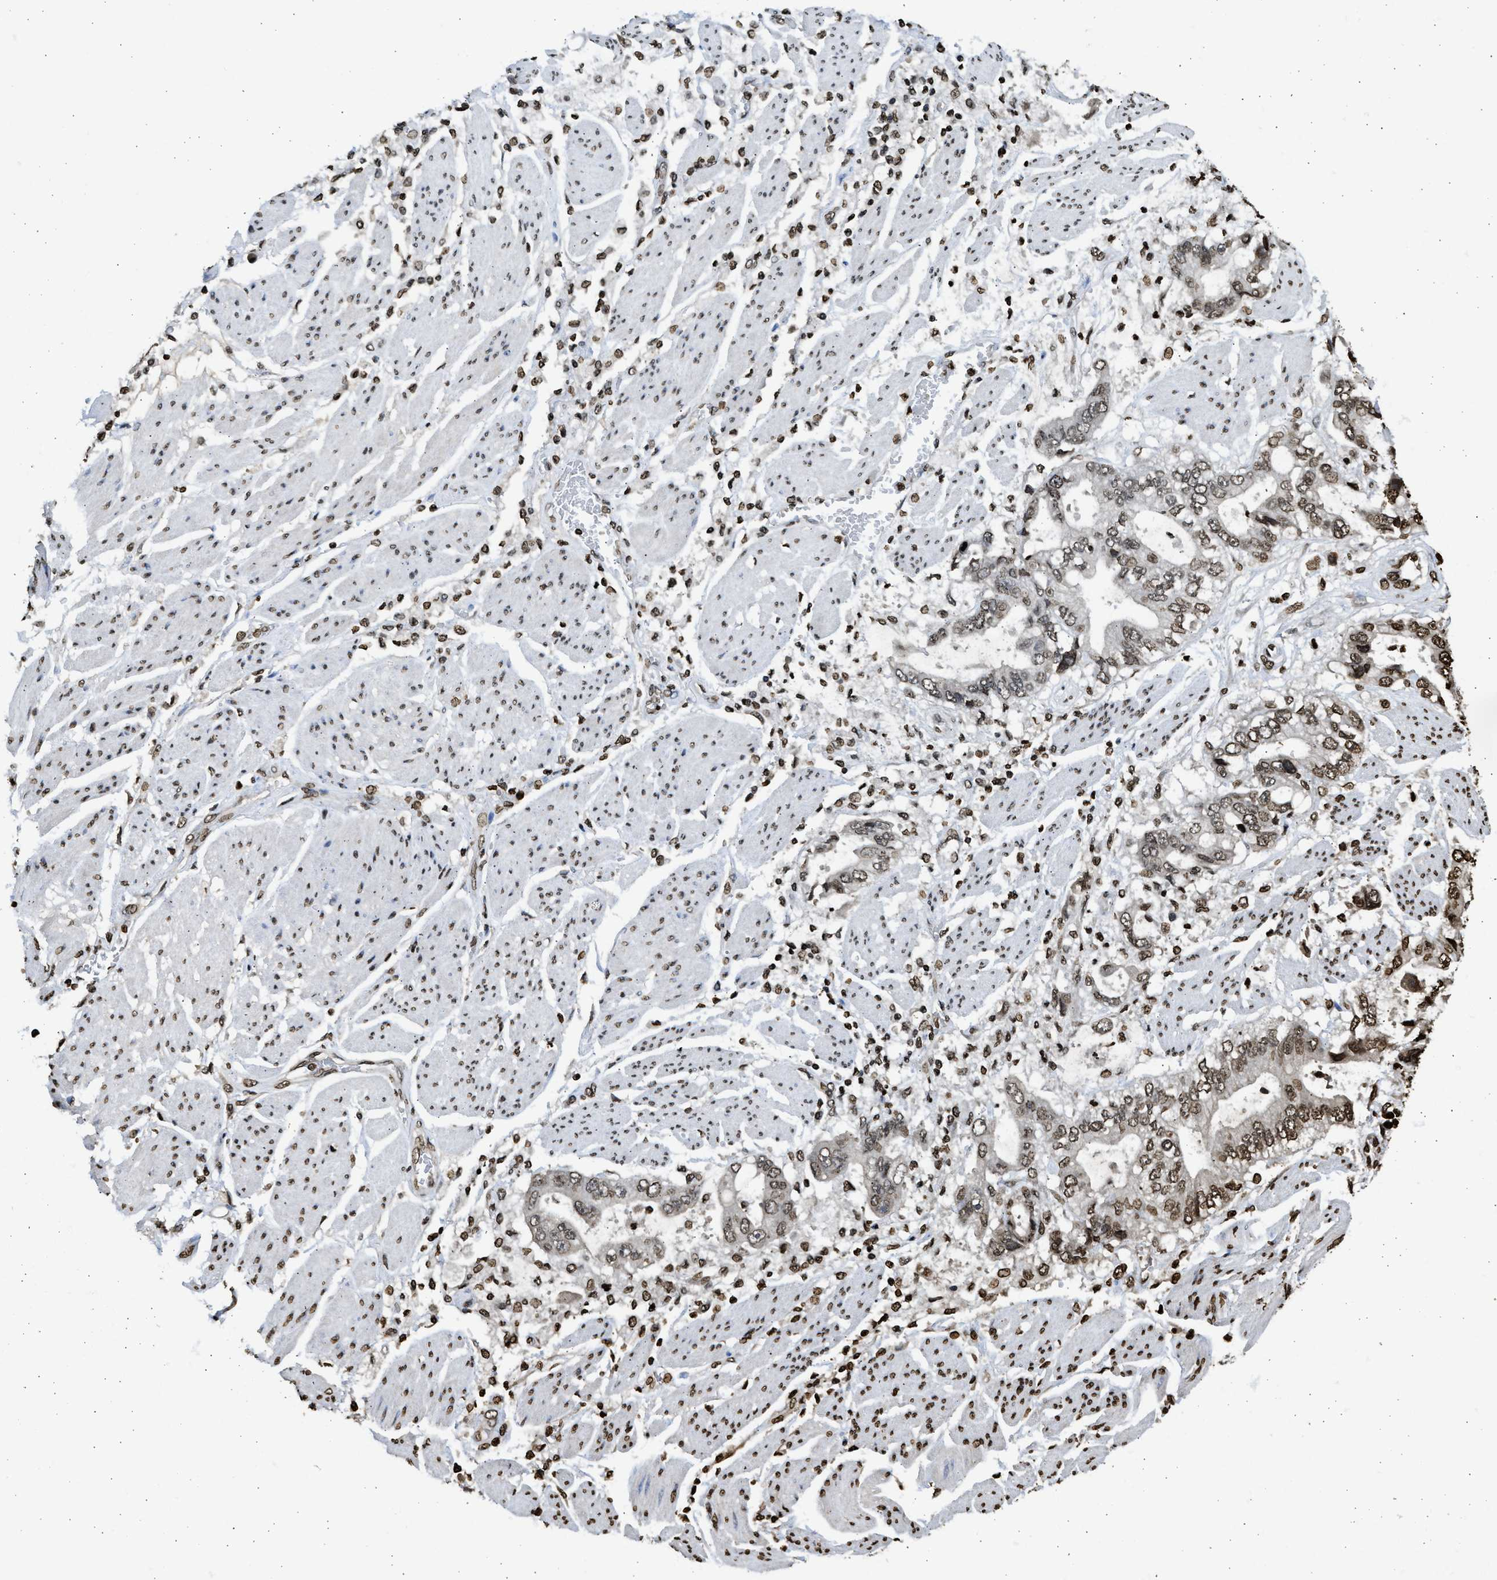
{"staining": {"intensity": "moderate", "quantity": ">75%", "location": "nuclear"}, "tissue": "stomach cancer", "cell_type": "Tumor cells", "image_type": "cancer", "snomed": [{"axis": "morphology", "description": "Normal tissue, NOS"}, {"axis": "morphology", "description": "Adenocarcinoma, NOS"}, {"axis": "topography", "description": "Stomach"}], "caption": "Immunohistochemistry of stomach cancer (adenocarcinoma) reveals medium levels of moderate nuclear expression in approximately >75% of tumor cells.", "gene": "RRAGC", "patient": {"sex": "male", "age": 62}}